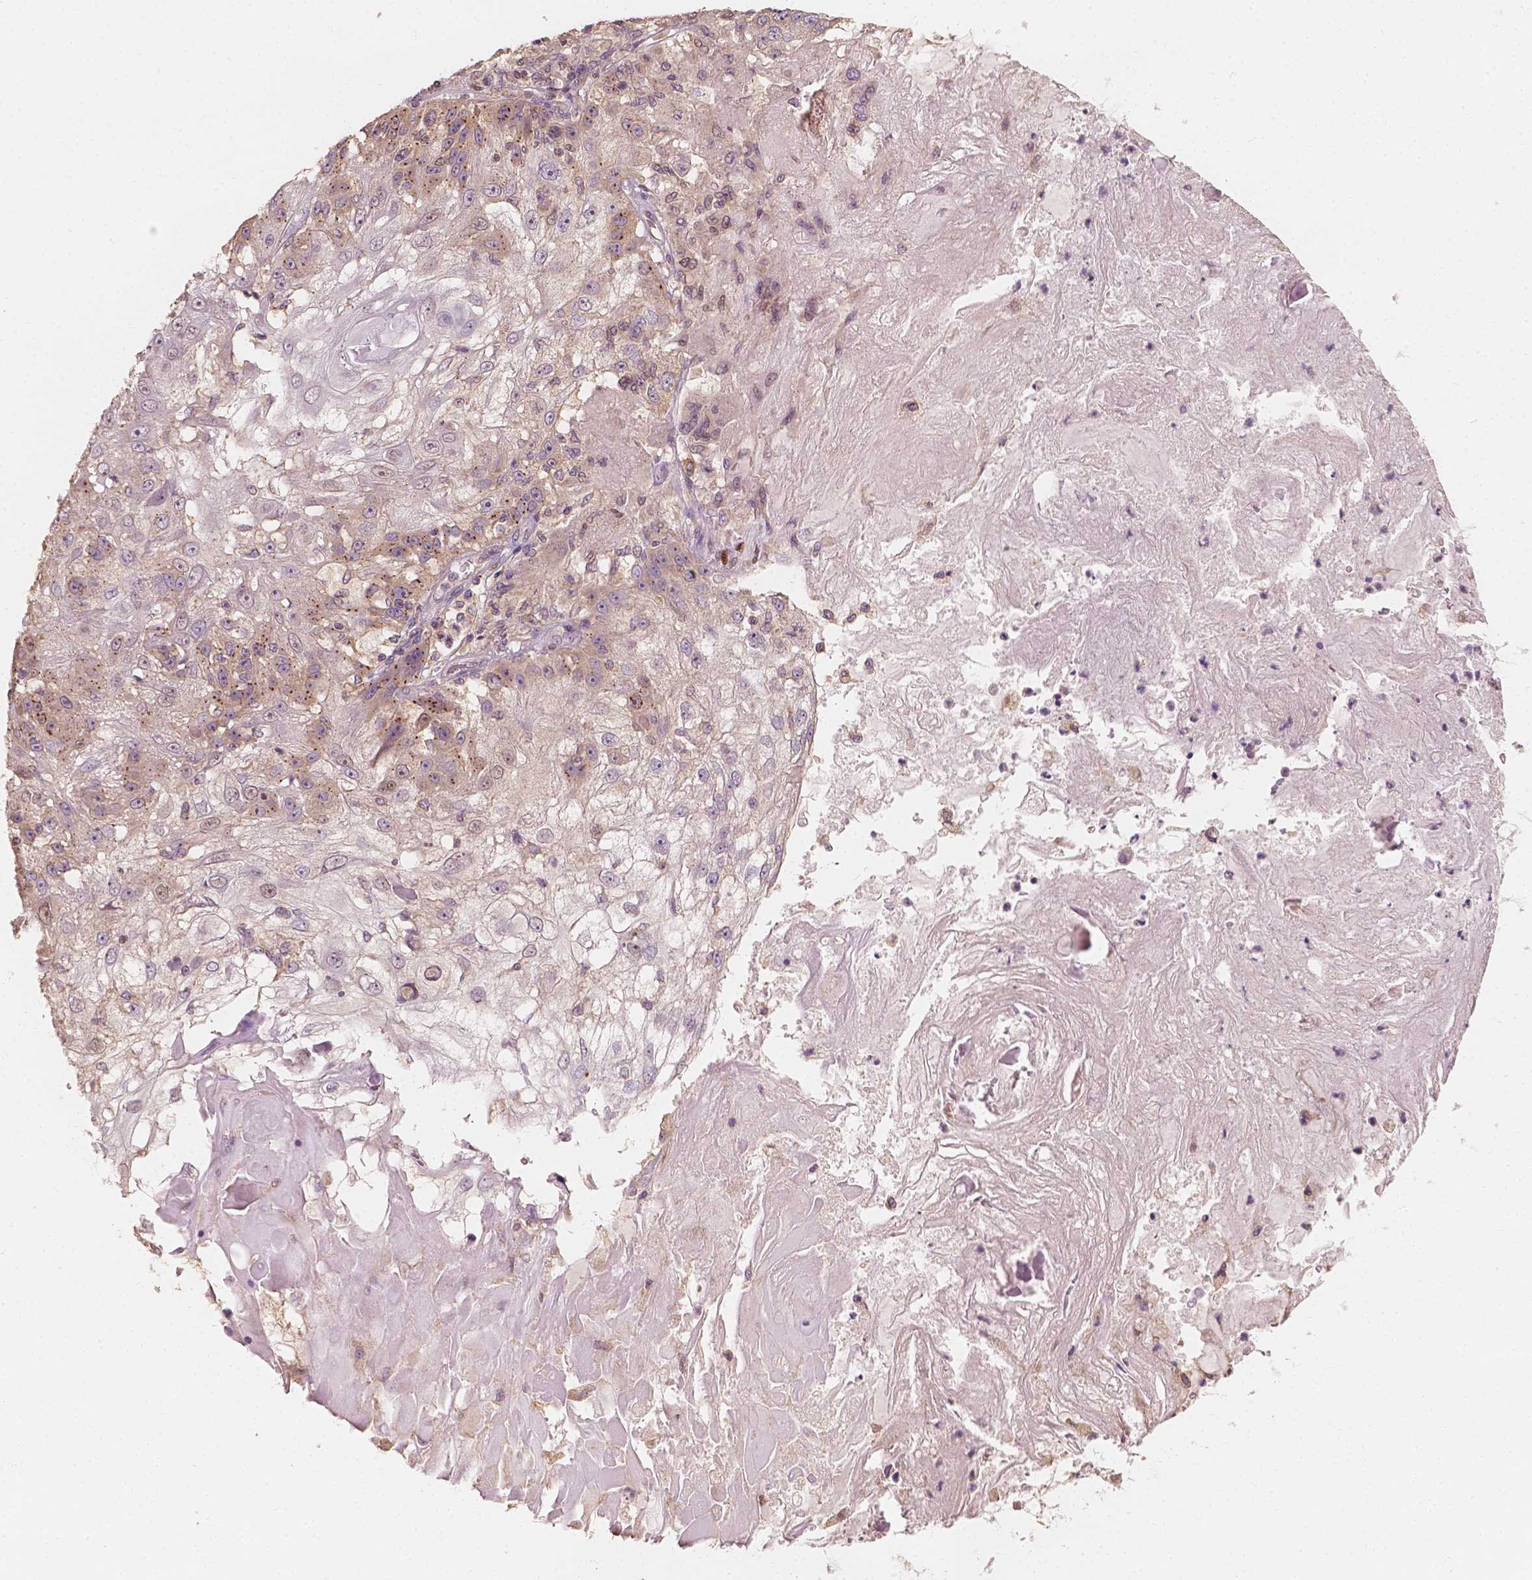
{"staining": {"intensity": "moderate", "quantity": "<25%", "location": "cytoplasmic/membranous"}, "tissue": "skin cancer", "cell_type": "Tumor cells", "image_type": "cancer", "snomed": [{"axis": "morphology", "description": "Normal tissue, NOS"}, {"axis": "morphology", "description": "Squamous cell carcinoma, NOS"}, {"axis": "topography", "description": "Skin"}], "caption": "Immunohistochemistry photomicrograph of neoplastic tissue: human skin cancer stained using immunohistochemistry exhibits low levels of moderate protein expression localized specifically in the cytoplasmic/membranous of tumor cells, appearing as a cytoplasmic/membranous brown color.", "gene": "TBC1D17", "patient": {"sex": "female", "age": 83}}